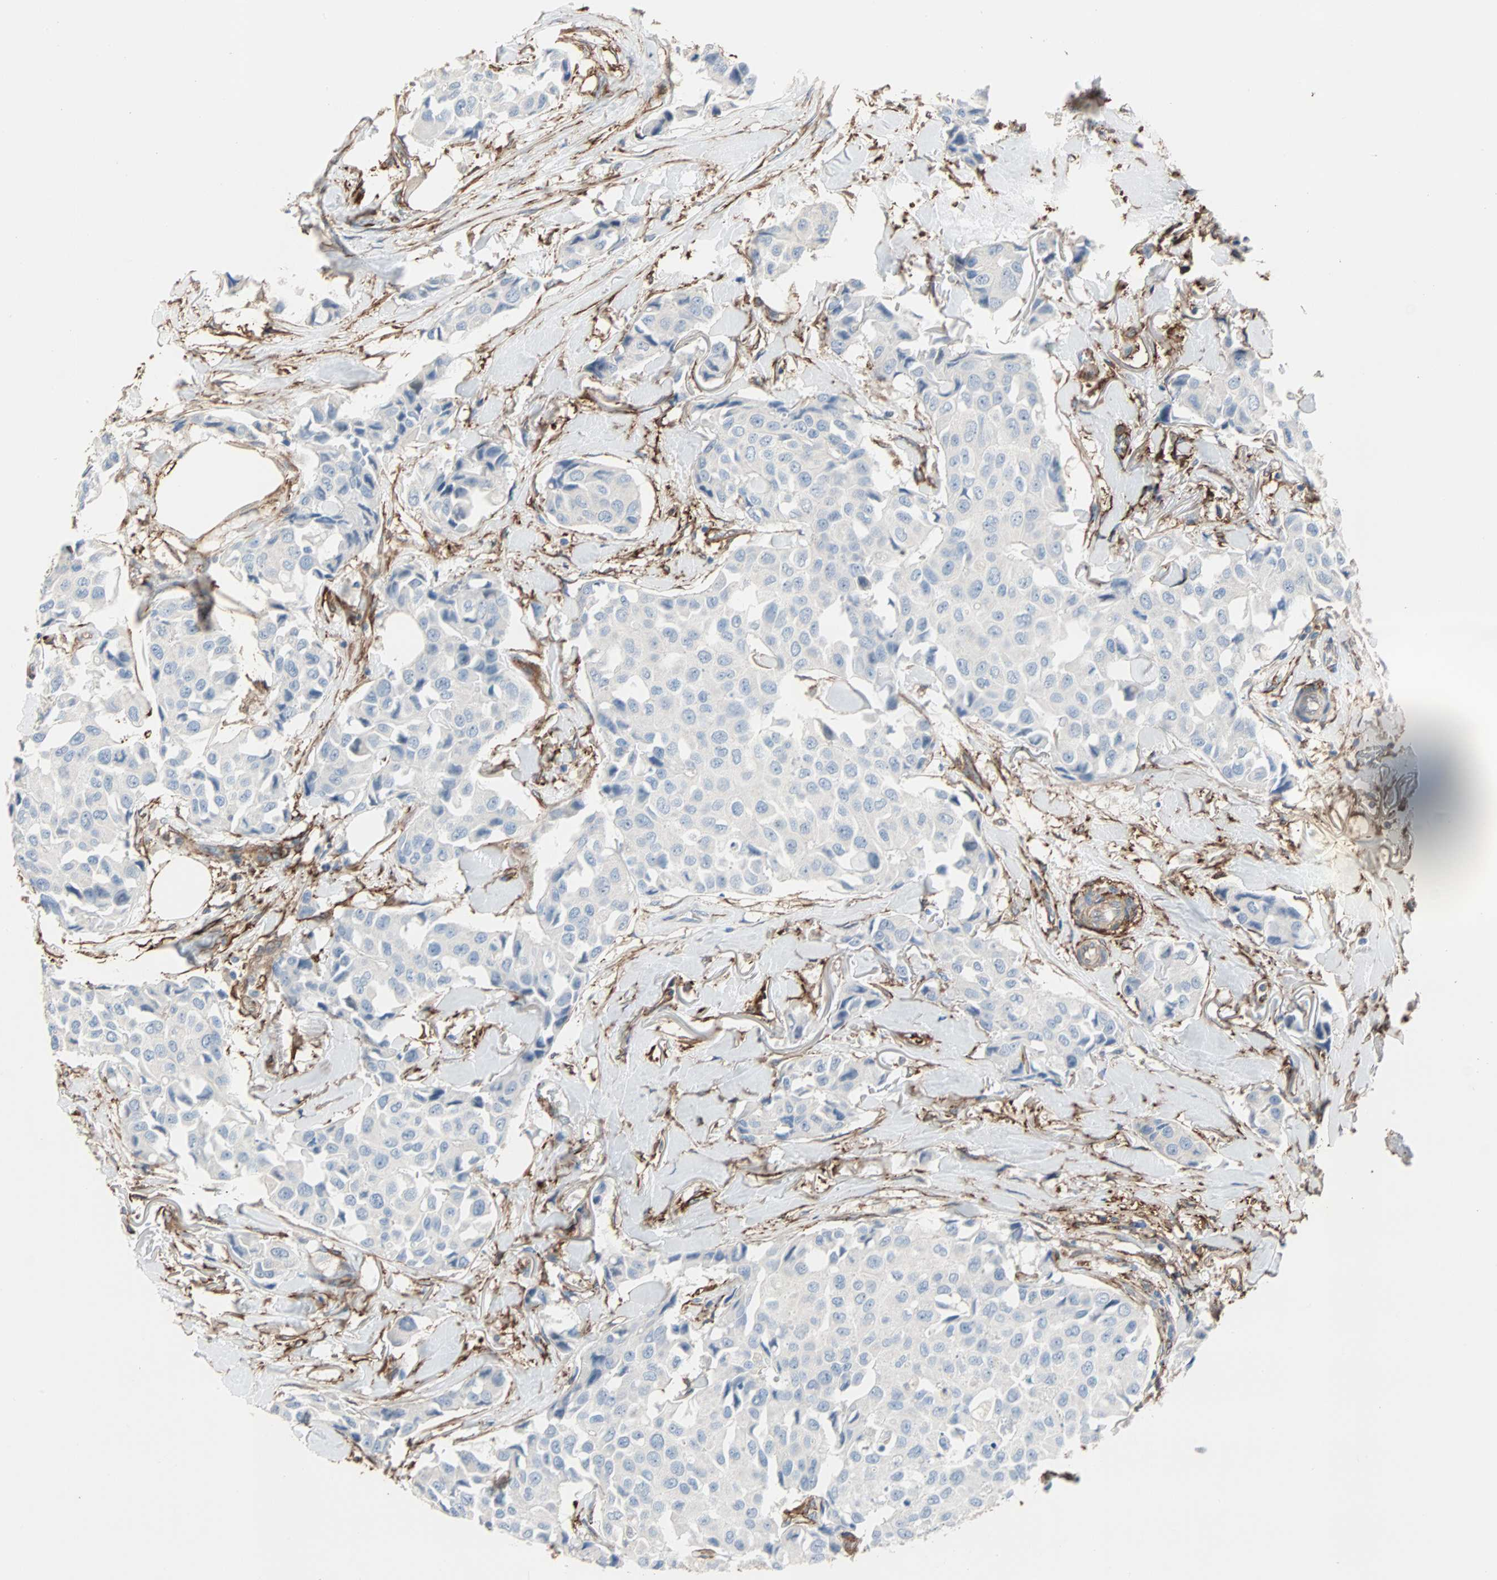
{"staining": {"intensity": "negative", "quantity": "none", "location": "none"}, "tissue": "breast cancer", "cell_type": "Tumor cells", "image_type": "cancer", "snomed": [{"axis": "morphology", "description": "Duct carcinoma"}, {"axis": "topography", "description": "Breast"}], "caption": "The image shows no staining of tumor cells in infiltrating ductal carcinoma (breast).", "gene": "EPB41L2", "patient": {"sex": "female", "age": 80}}